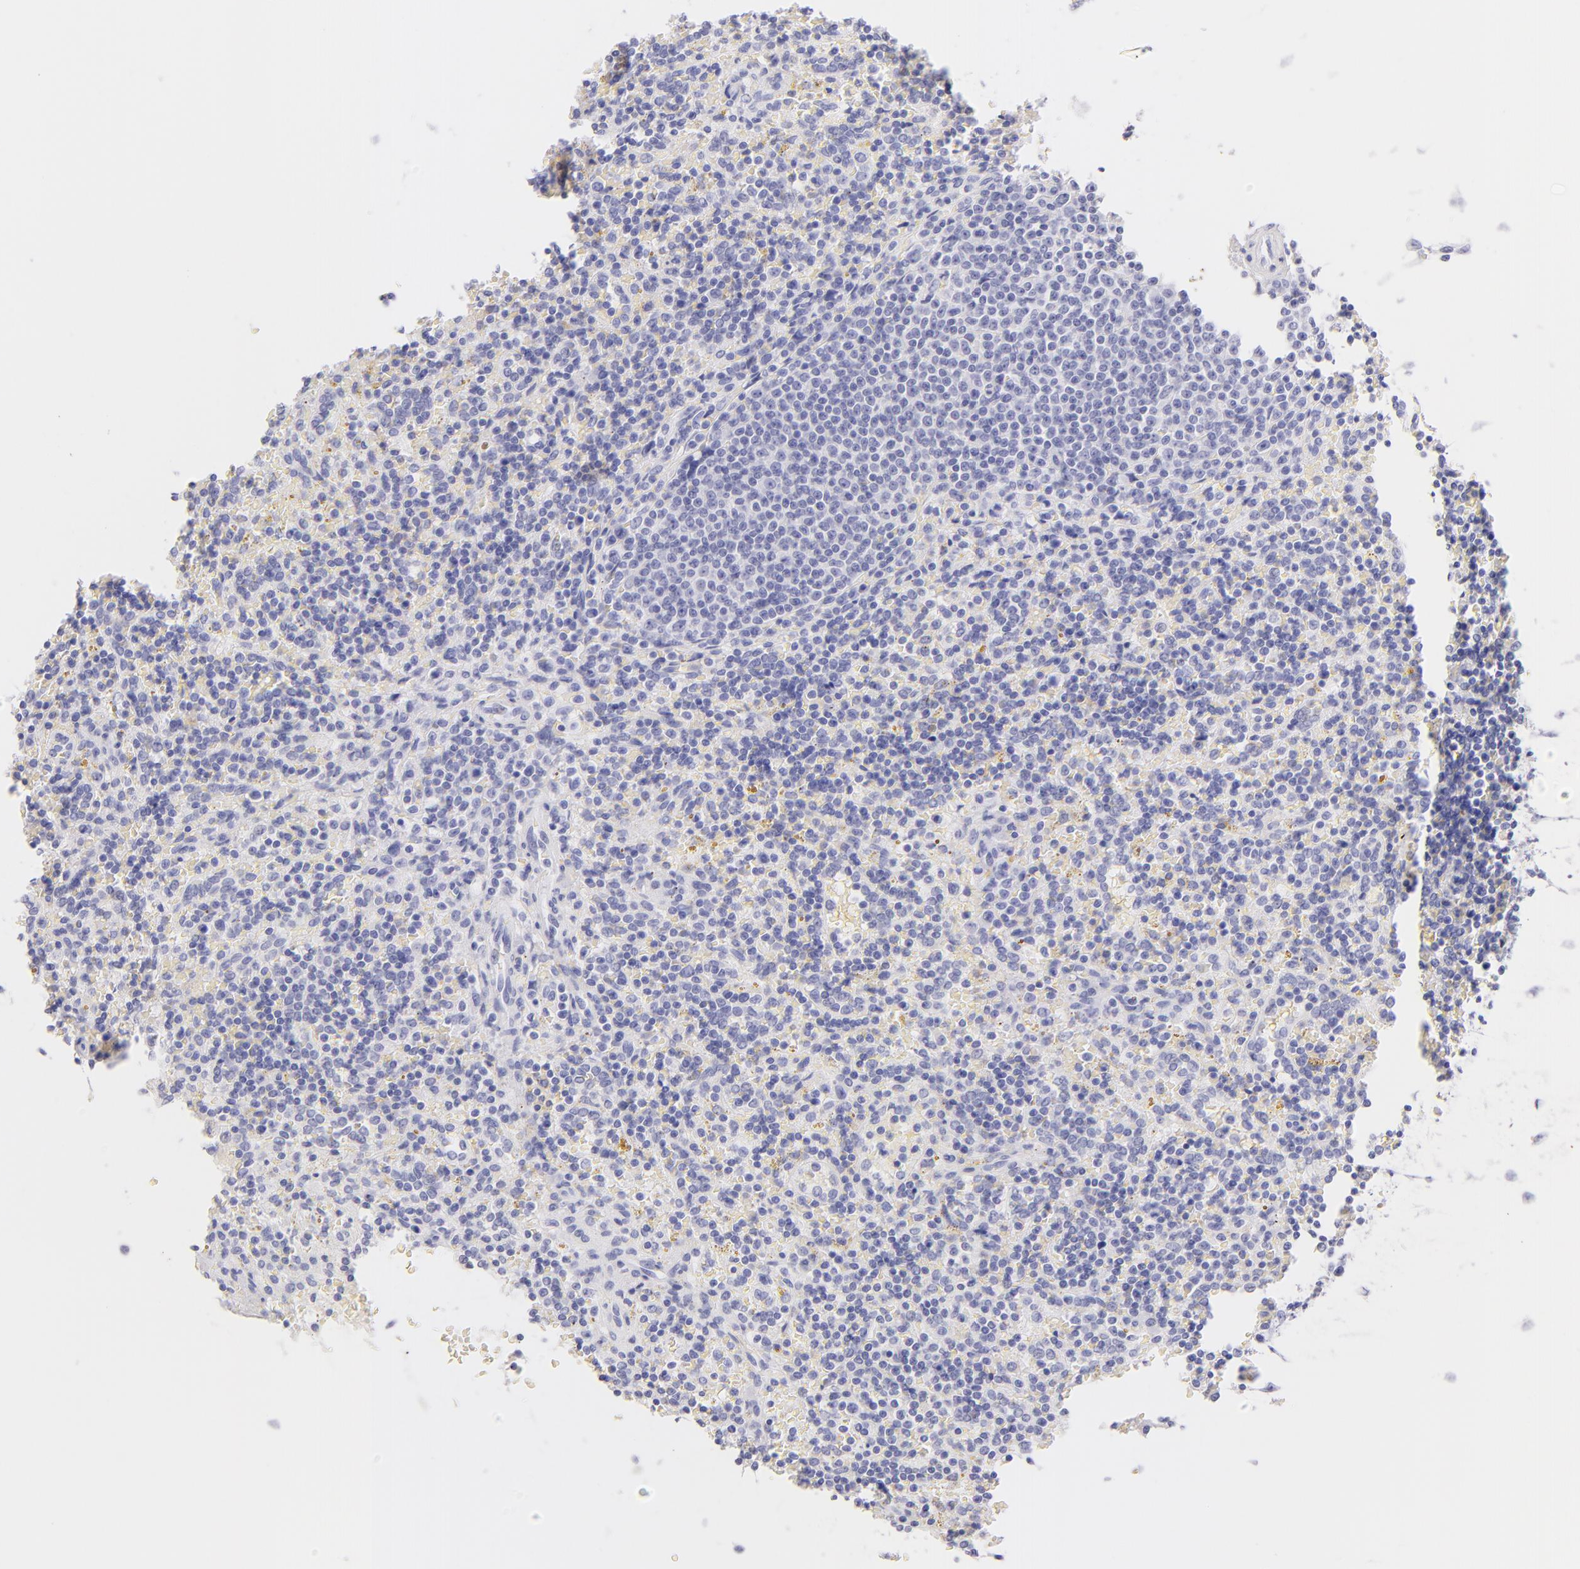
{"staining": {"intensity": "negative", "quantity": "none", "location": "none"}, "tissue": "lymphoma", "cell_type": "Tumor cells", "image_type": "cancer", "snomed": [{"axis": "morphology", "description": "Malignant lymphoma, non-Hodgkin's type, Low grade"}, {"axis": "topography", "description": "Spleen"}], "caption": "Histopathology image shows no protein positivity in tumor cells of lymphoma tissue.", "gene": "SDC1", "patient": {"sex": "male", "age": 67}}